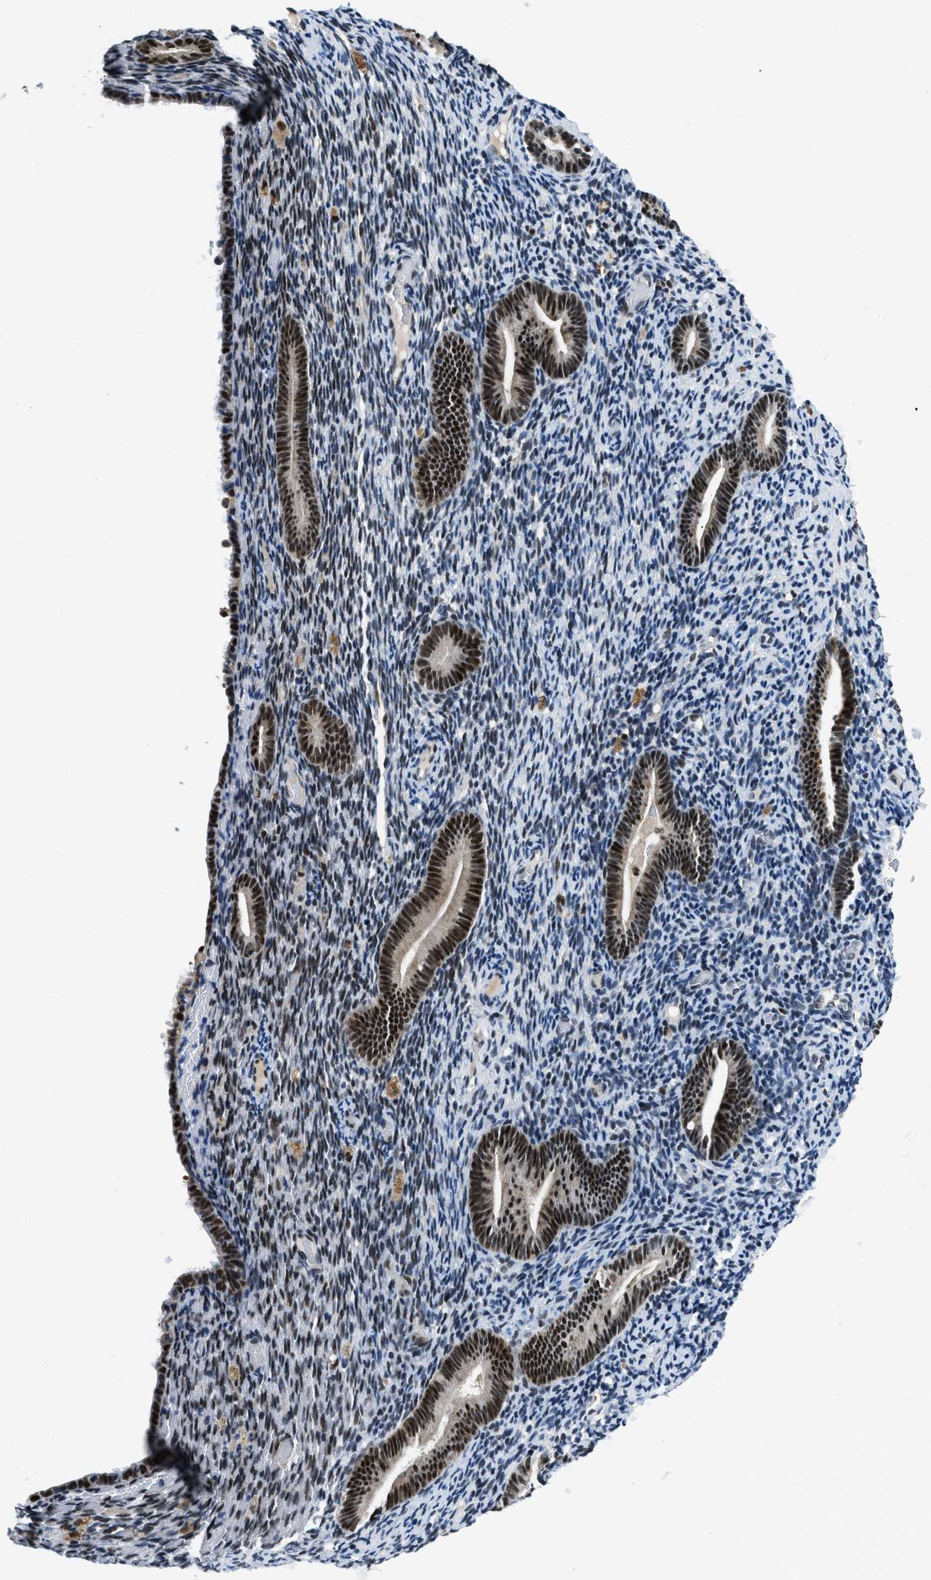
{"staining": {"intensity": "negative", "quantity": "none", "location": "none"}, "tissue": "endometrium", "cell_type": "Cells in endometrial stroma", "image_type": "normal", "snomed": [{"axis": "morphology", "description": "Normal tissue, NOS"}, {"axis": "topography", "description": "Endometrium"}], "caption": "This is an immunohistochemistry (IHC) histopathology image of normal human endometrium. There is no positivity in cells in endometrial stroma.", "gene": "KDM3B", "patient": {"sex": "female", "age": 51}}